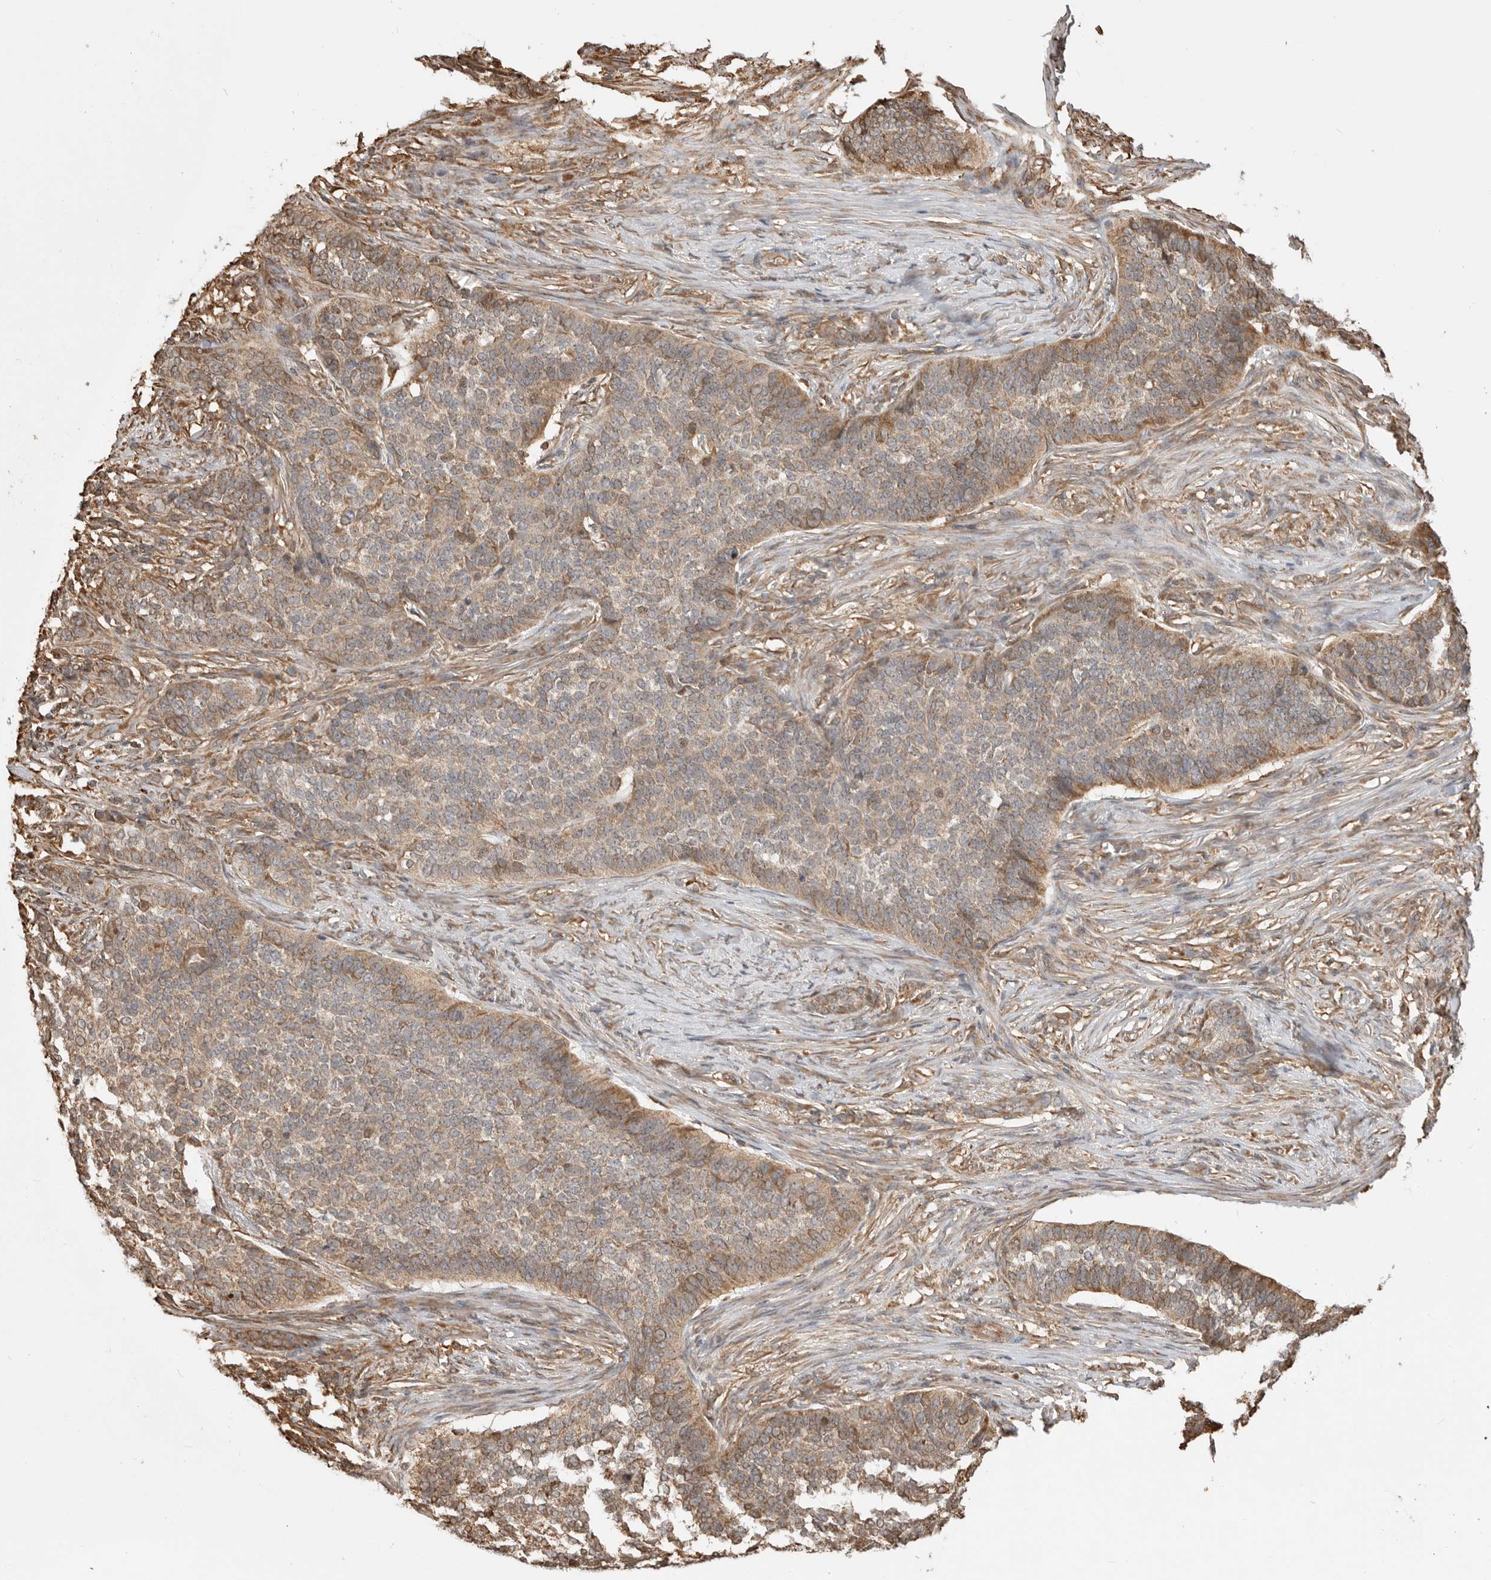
{"staining": {"intensity": "moderate", "quantity": ">75%", "location": "cytoplasmic/membranous"}, "tissue": "skin cancer", "cell_type": "Tumor cells", "image_type": "cancer", "snomed": [{"axis": "morphology", "description": "Basal cell carcinoma"}, {"axis": "topography", "description": "Skin"}], "caption": "Moderate cytoplasmic/membranous protein staining is identified in approximately >75% of tumor cells in skin cancer.", "gene": "DPH7", "patient": {"sex": "male", "age": 85}}